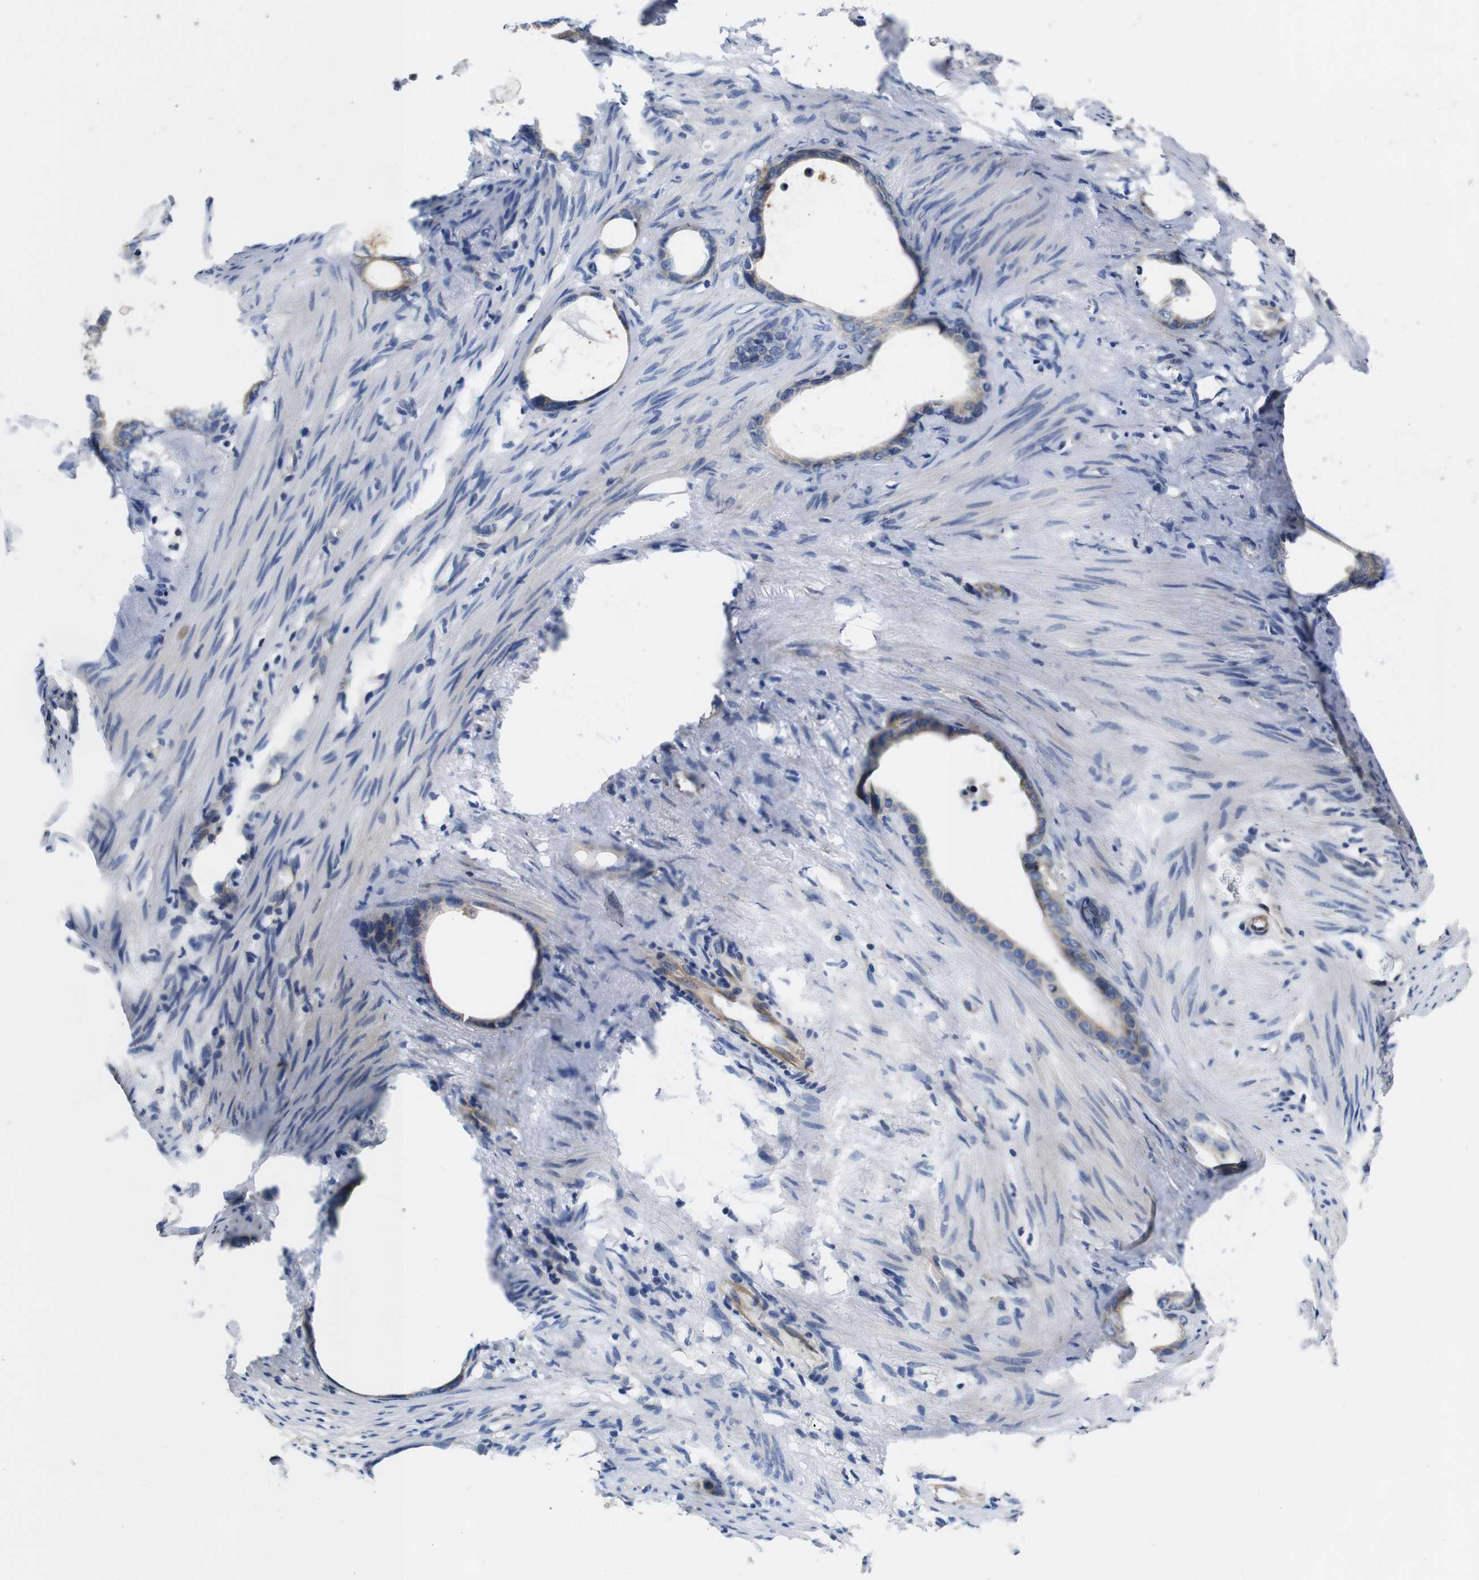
{"staining": {"intensity": "weak", "quantity": ">75%", "location": "cytoplasmic/membranous"}, "tissue": "stomach cancer", "cell_type": "Tumor cells", "image_type": "cancer", "snomed": [{"axis": "morphology", "description": "Adenocarcinoma, NOS"}, {"axis": "topography", "description": "Stomach"}], "caption": "Protein expression by immunohistochemistry (IHC) shows weak cytoplasmic/membranous positivity in about >75% of tumor cells in stomach adenocarcinoma.", "gene": "MARCHF7", "patient": {"sex": "female", "age": 75}}